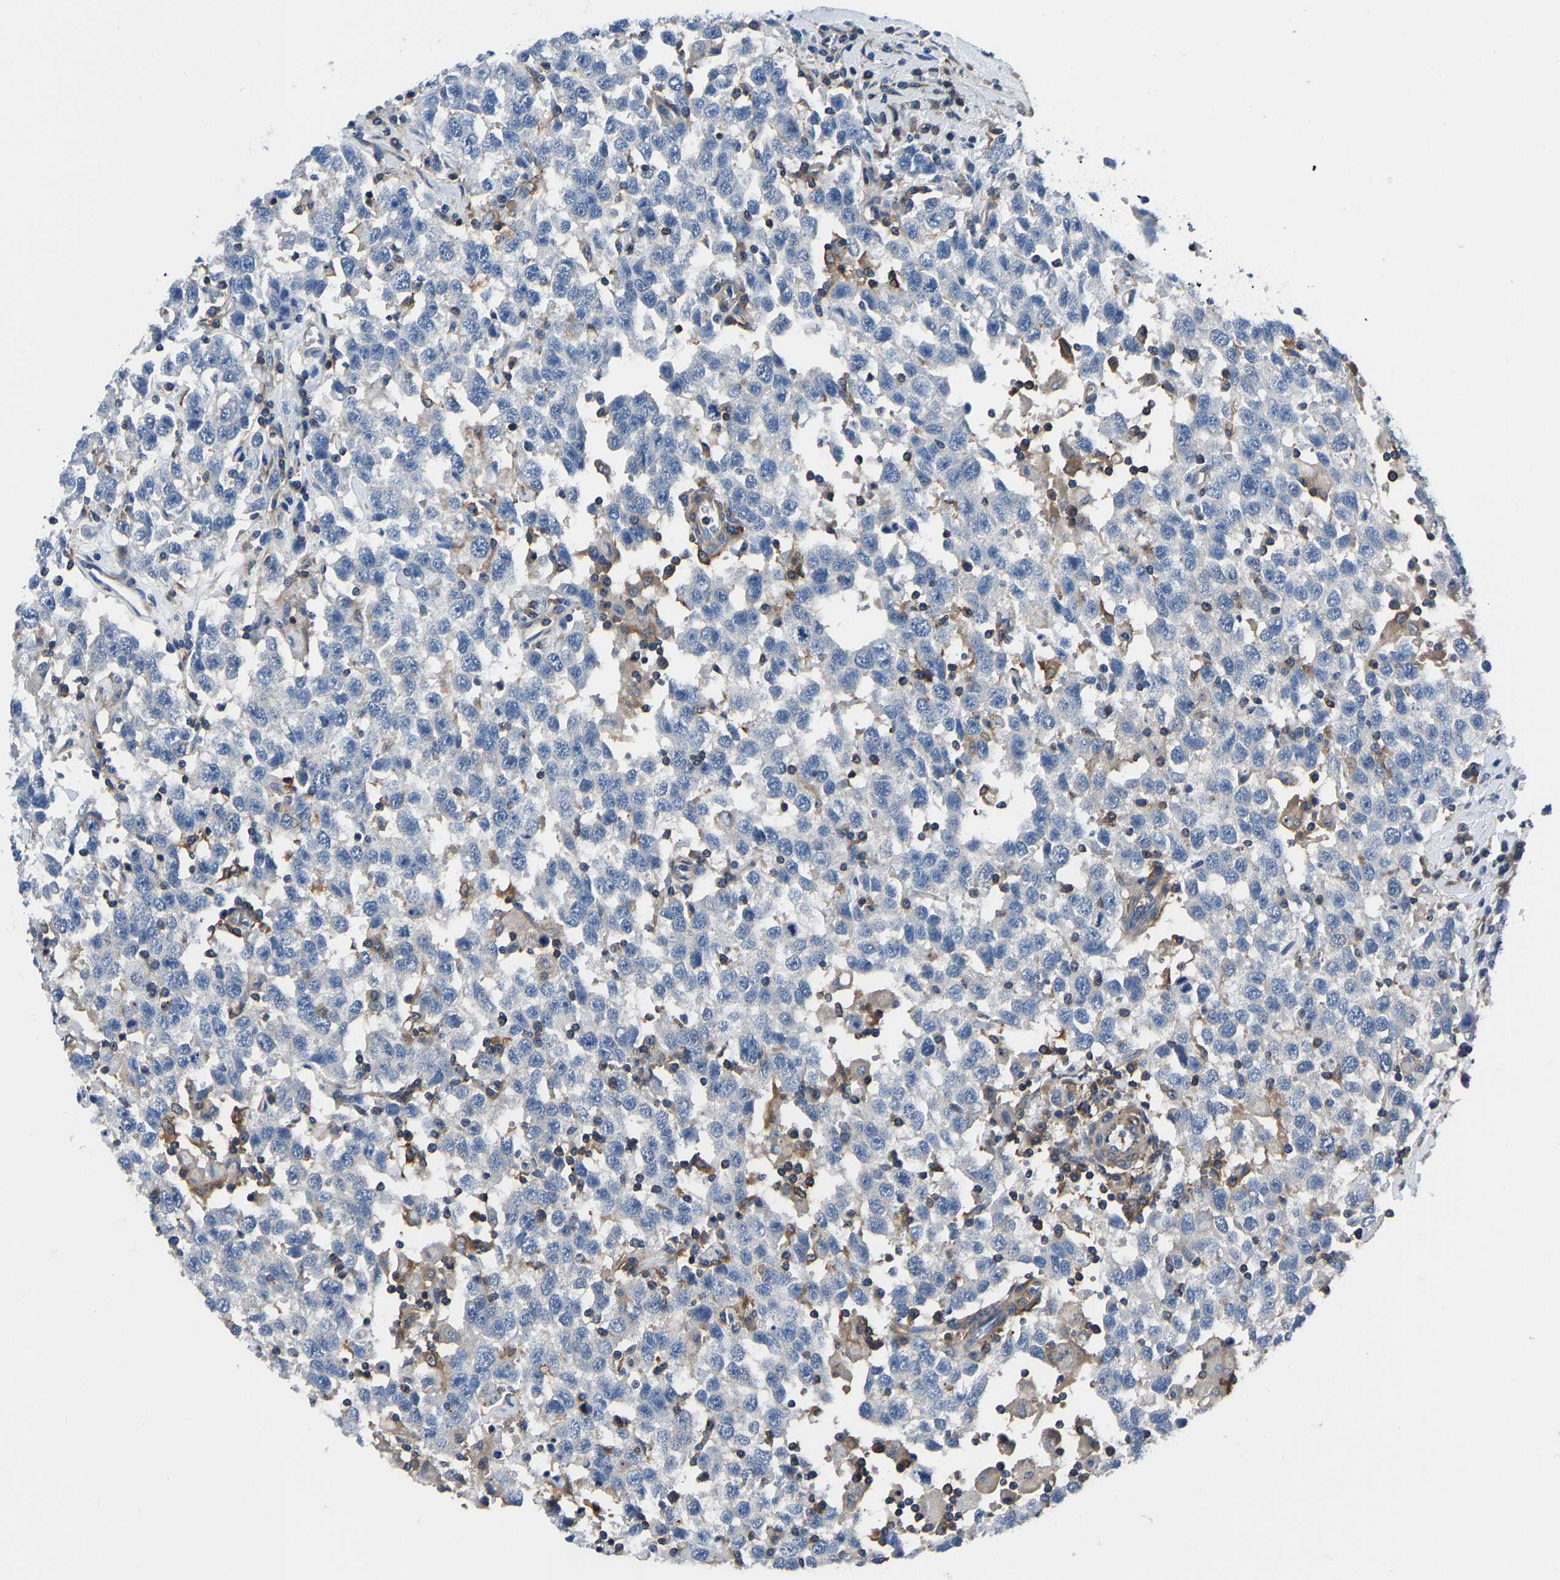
{"staining": {"intensity": "negative", "quantity": "none", "location": "none"}, "tissue": "testis cancer", "cell_type": "Tumor cells", "image_type": "cancer", "snomed": [{"axis": "morphology", "description": "Seminoma, NOS"}, {"axis": "topography", "description": "Testis"}], "caption": "Tumor cells show no significant protein staining in seminoma (testis).", "gene": "PRKAR1A", "patient": {"sex": "male", "age": 41}}